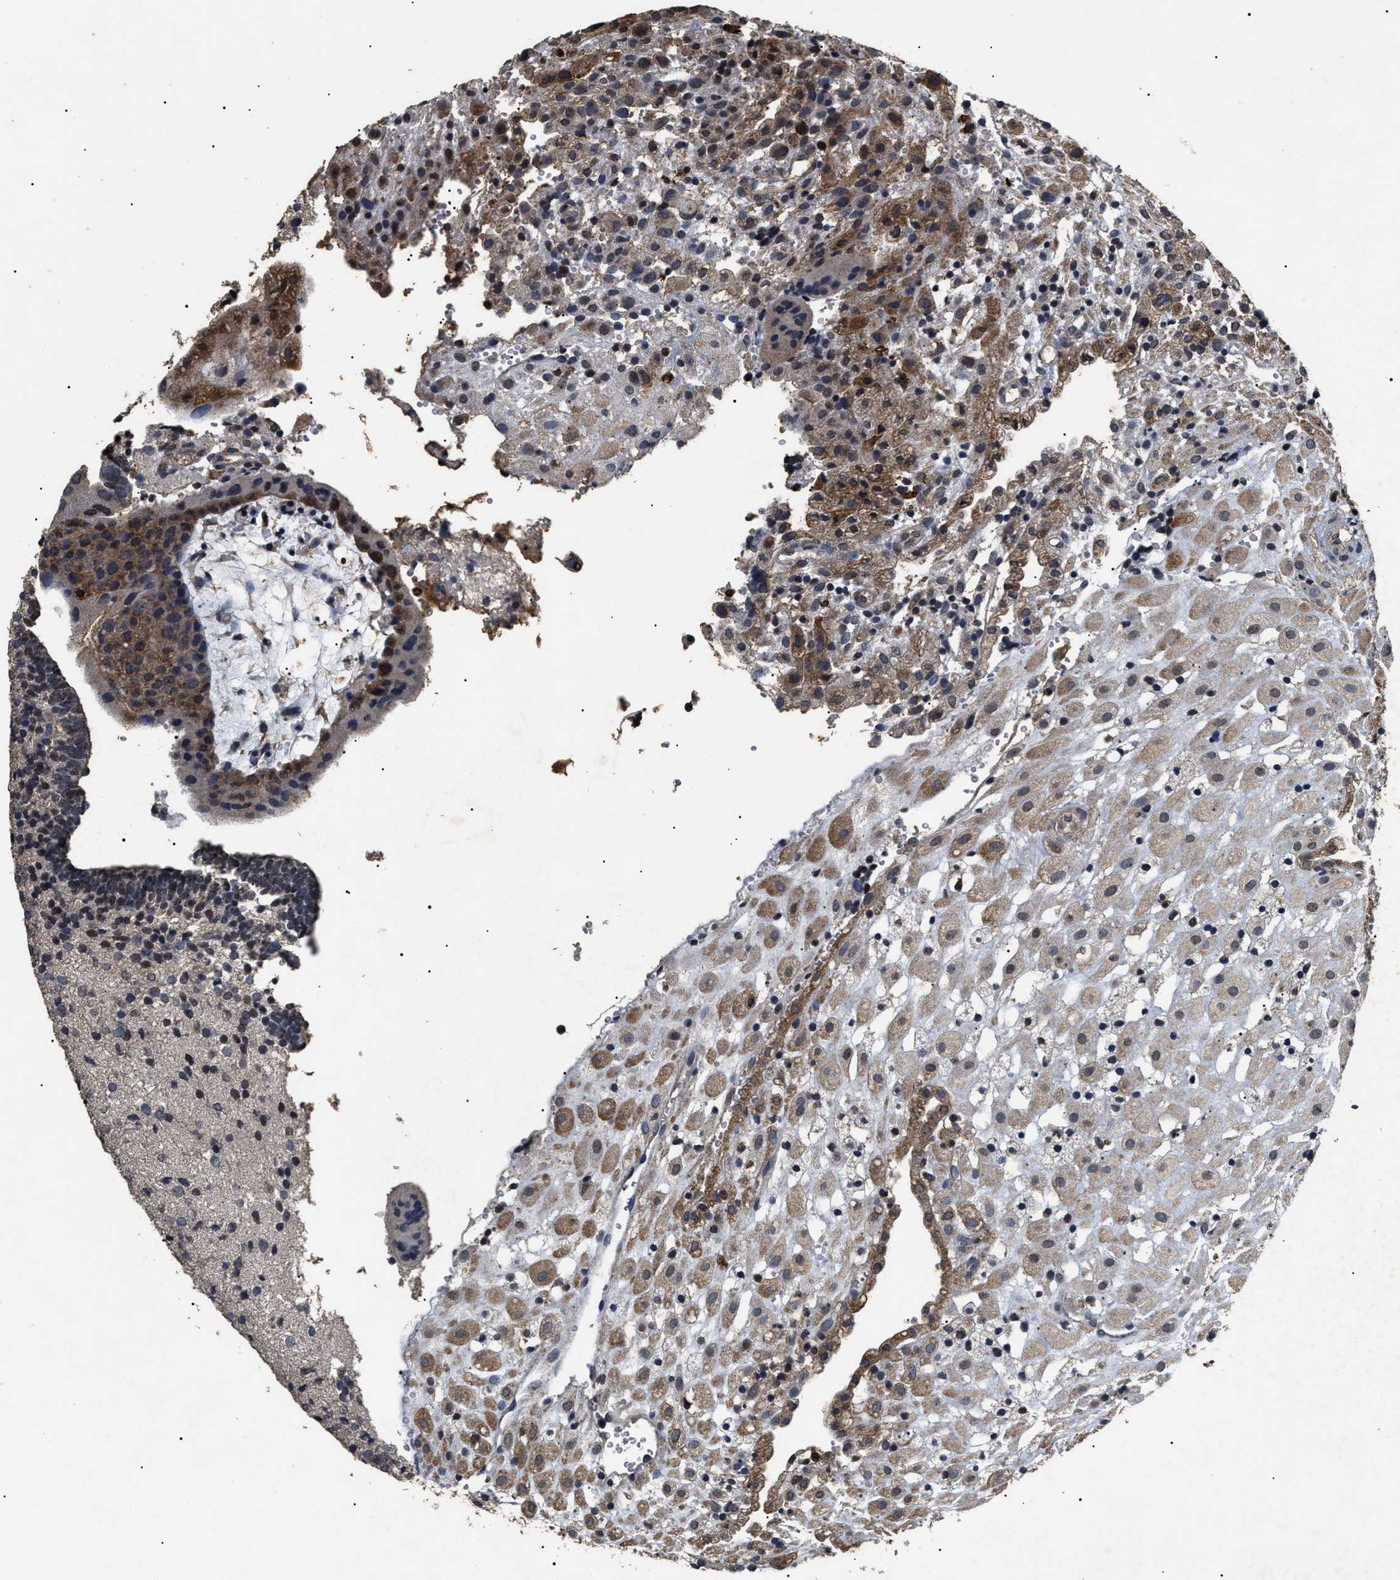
{"staining": {"intensity": "moderate", "quantity": ">75%", "location": "cytoplasmic/membranous"}, "tissue": "placenta", "cell_type": "Decidual cells", "image_type": "normal", "snomed": [{"axis": "morphology", "description": "Normal tissue, NOS"}, {"axis": "topography", "description": "Placenta"}], "caption": "This histopathology image shows immunohistochemistry staining of benign human placenta, with medium moderate cytoplasmic/membranous expression in approximately >75% of decidual cells.", "gene": "ANP32E", "patient": {"sex": "female", "age": 18}}